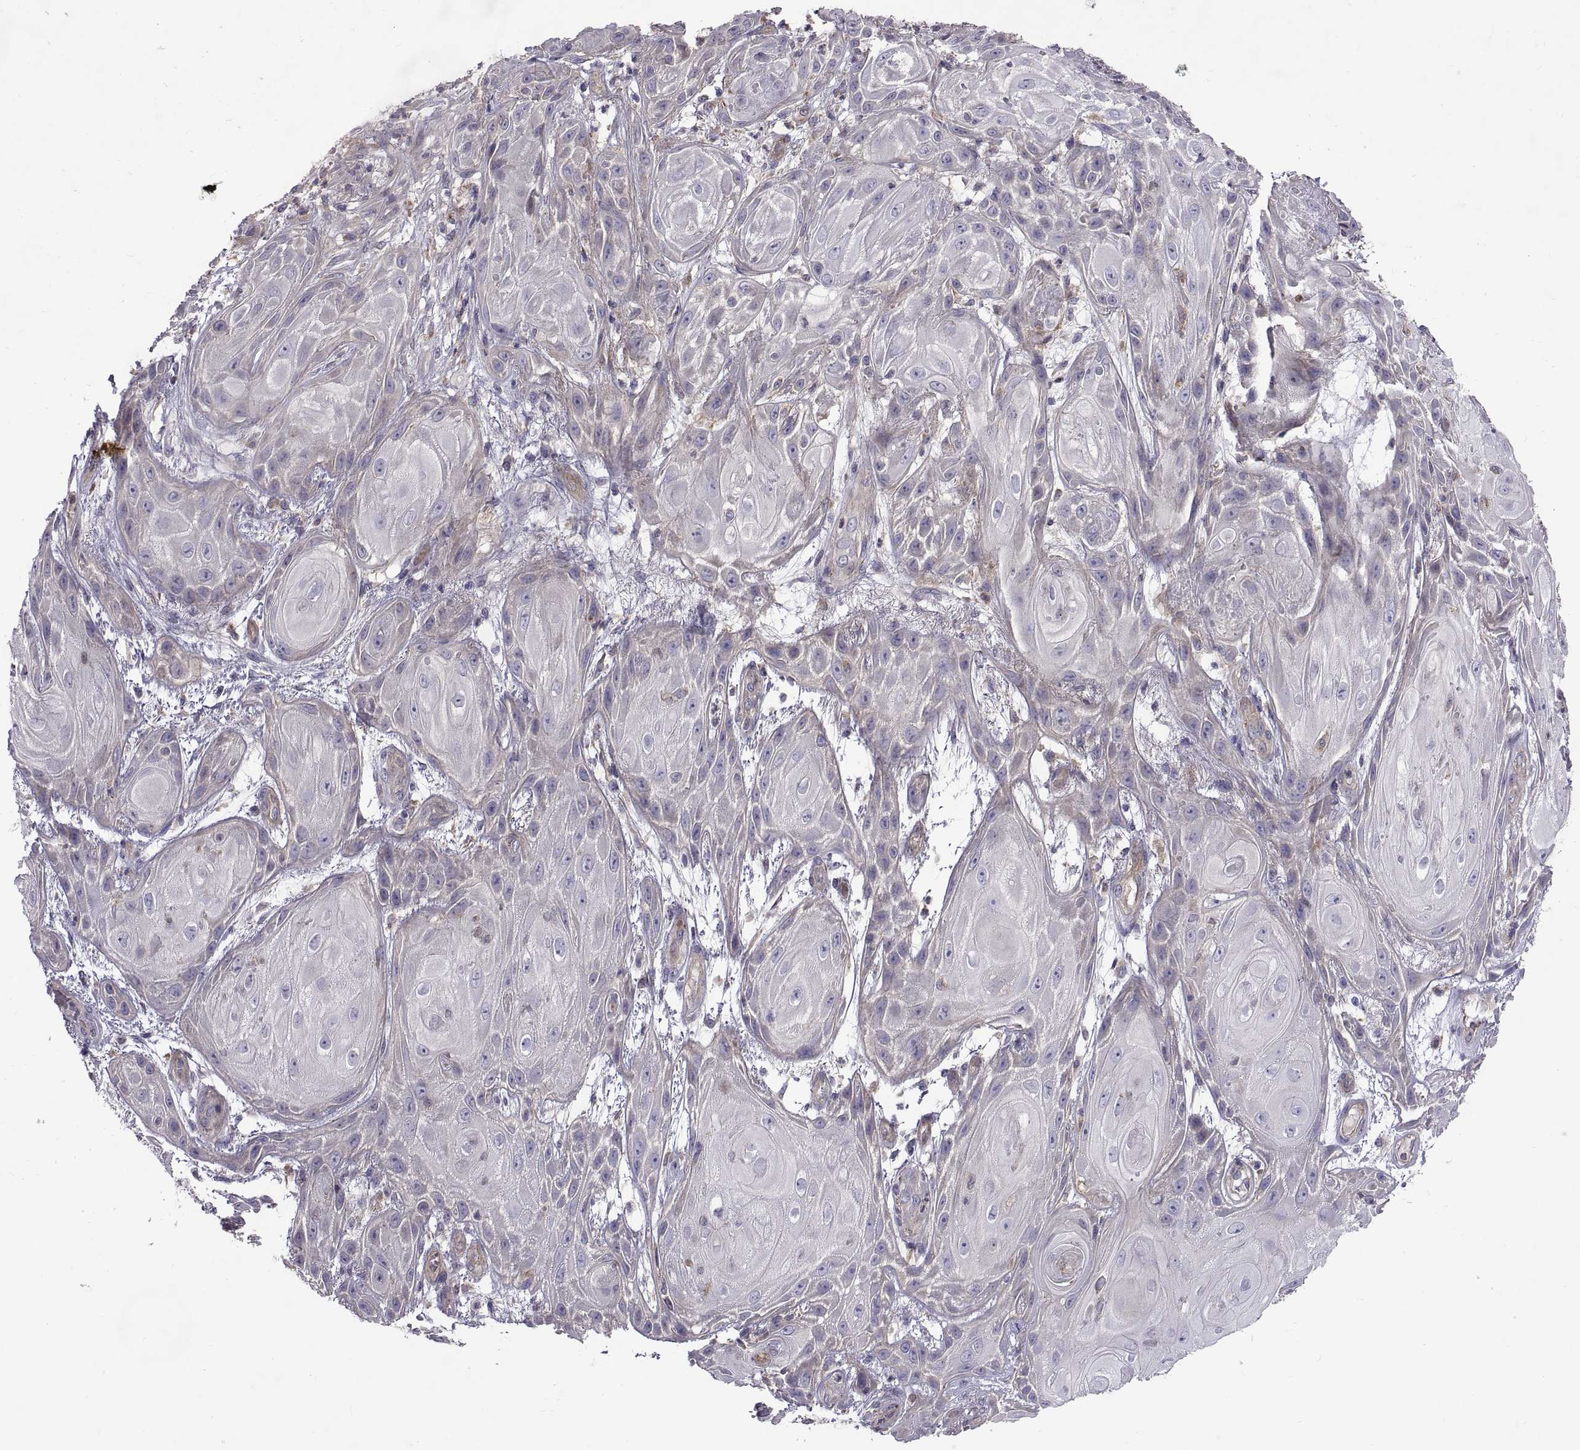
{"staining": {"intensity": "negative", "quantity": "none", "location": "none"}, "tissue": "skin cancer", "cell_type": "Tumor cells", "image_type": "cancer", "snomed": [{"axis": "morphology", "description": "Squamous cell carcinoma, NOS"}, {"axis": "topography", "description": "Skin"}], "caption": "Immunohistochemistry (IHC) photomicrograph of neoplastic tissue: skin cancer stained with DAB (3,3'-diaminobenzidine) shows no significant protein expression in tumor cells.", "gene": "ARSL", "patient": {"sex": "male", "age": 62}}